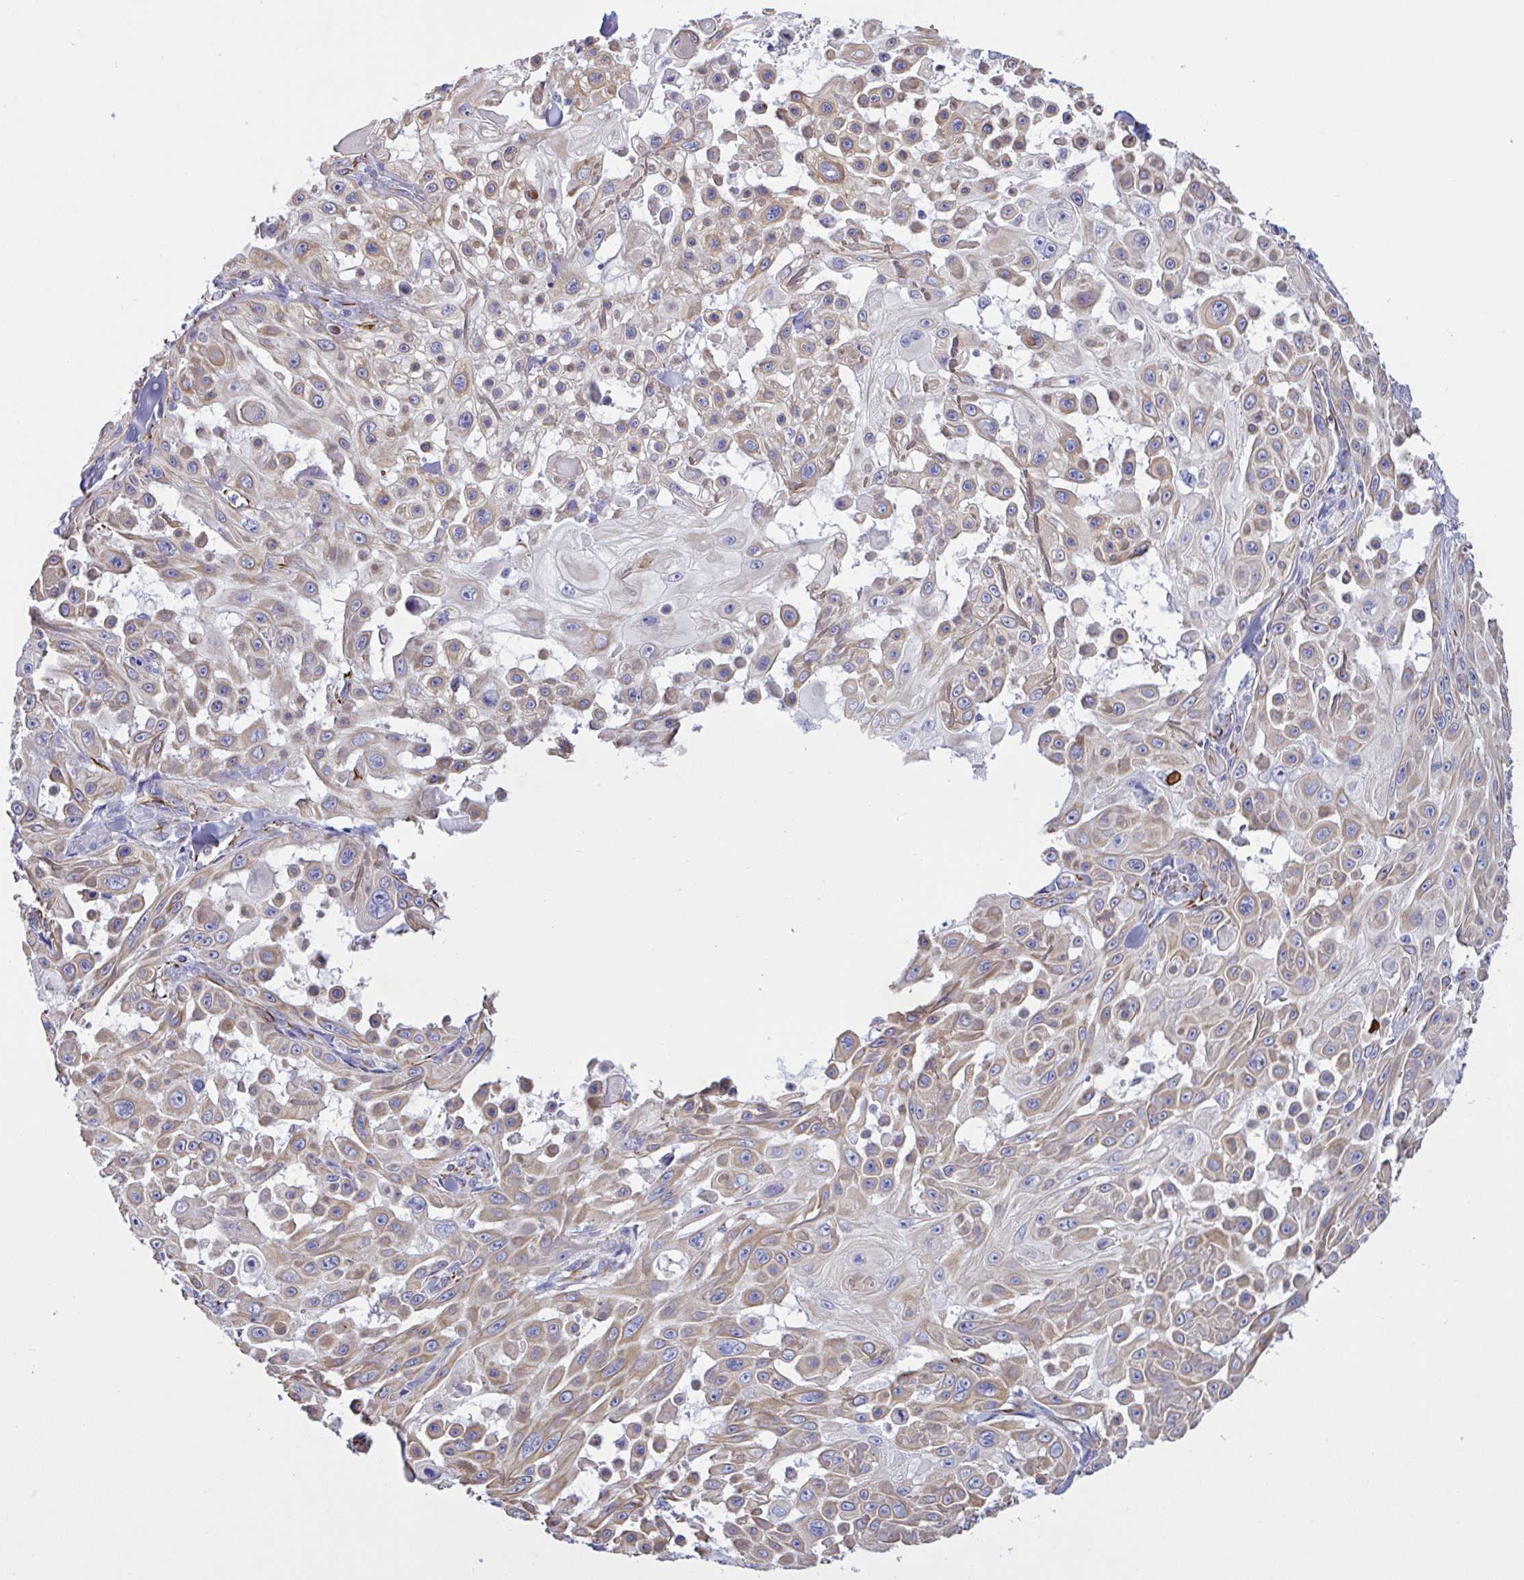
{"staining": {"intensity": "moderate", "quantity": ">75%", "location": "cytoplasmic/membranous"}, "tissue": "skin cancer", "cell_type": "Tumor cells", "image_type": "cancer", "snomed": [{"axis": "morphology", "description": "Squamous cell carcinoma, NOS"}, {"axis": "topography", "description": "Skin"}], "caption": "Immunohistochemical staining of skin cancer reveals moderate cytoplasmic/membranous protein expression in about >75% of tumor cells.", "gene": "SMAD5", "patient": {"sex": "male", "age": 91}}